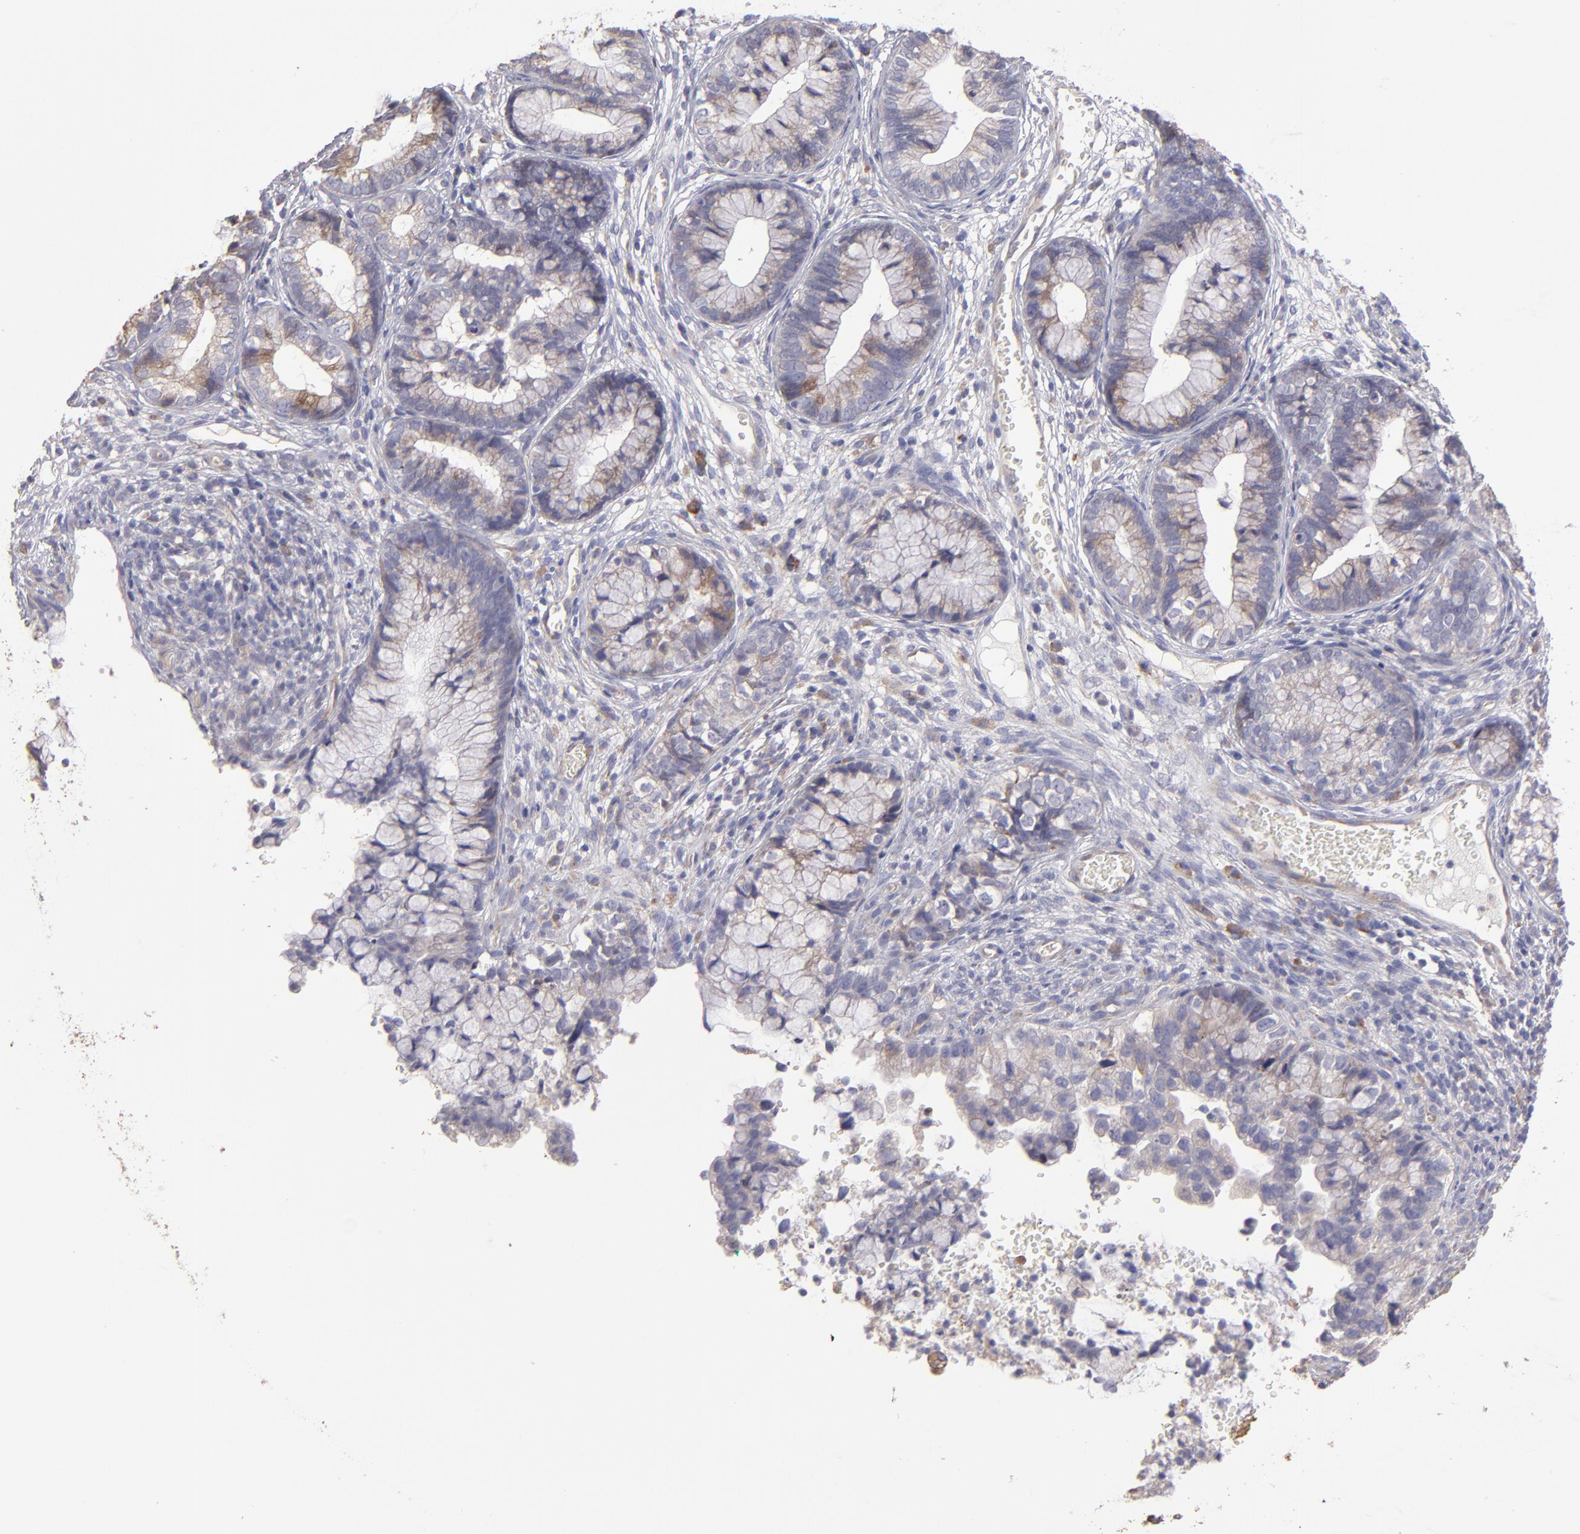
{"staining": {"intensity": "weak", "quantity": "25%-75%", "location": "cytoplasmic/membranous"}, "tissue": "cervical cancer", "cell_type": "Tumor cells", "image_type": "cancer", "snomed": [{"axis": "morphology", "description": "Adenocarcinoma, NOS"}, {"axis": "topography", "description": "Cervix"}], "caption": "The immunohistochemical stain highlights weak cytoplasmic/membranous positivity in tumor cells of cervical cancer tissue. (brown staining indicates protein expression, while blue staining denotes nuclei).", "gene": "CALR", "patient": {"sex": "female", "age": 44}}